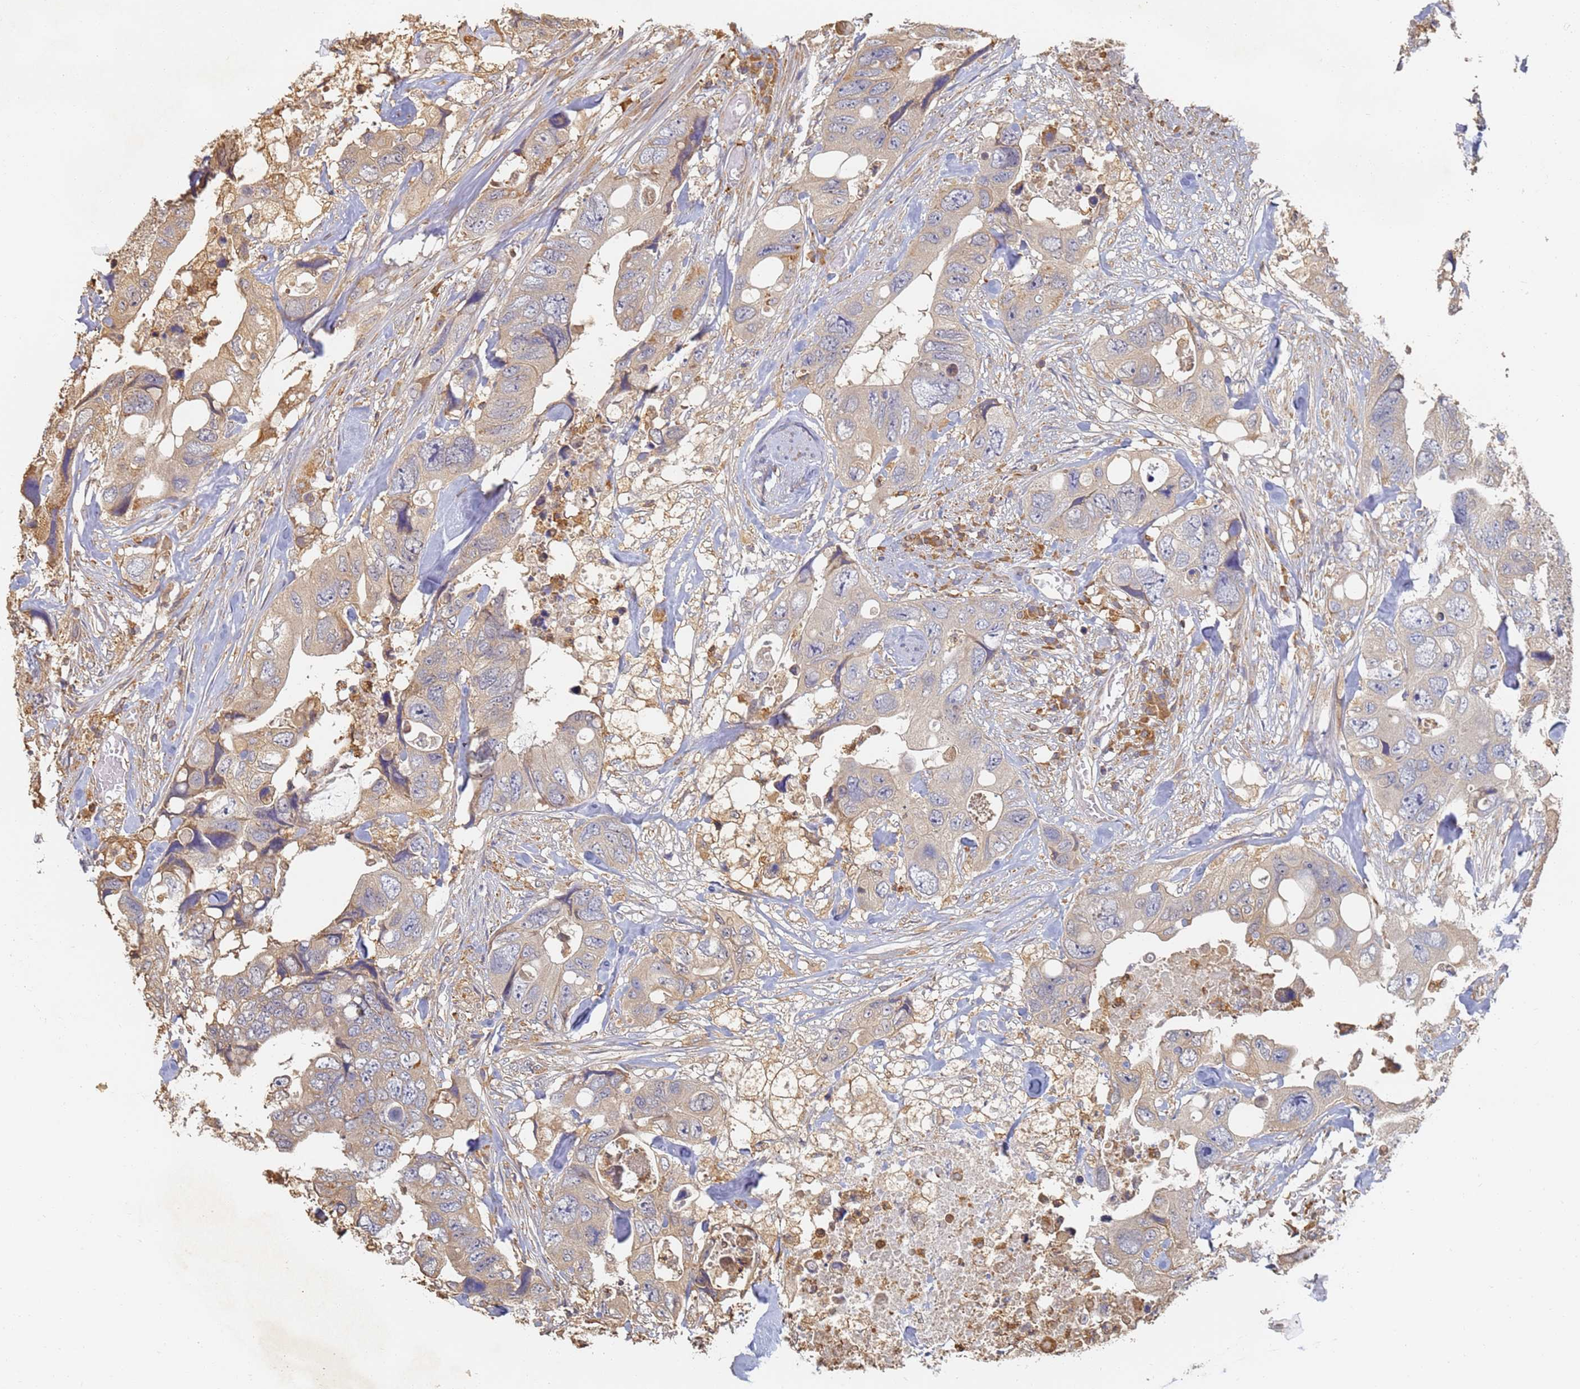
{"staining": {"intensity": "weak", "quantity": "<25%", "location": "cytoplasmic/membranous"}, "tissue": "colorectal cancer", "cell_type": "Tumor cells", "image_type": "cancer", "snomed": [{"axis": "morphology", "description": "Adenocarcinoma, NOS"}, {"axis": "topography", "description": "Rectum"}], "caption": "The histopathology image exhibits no staining of tumor cells in colorectal cancer (adenocarcinoma).", "gene": "BIN2", "patient": {"sex": "male", "age": 57}}